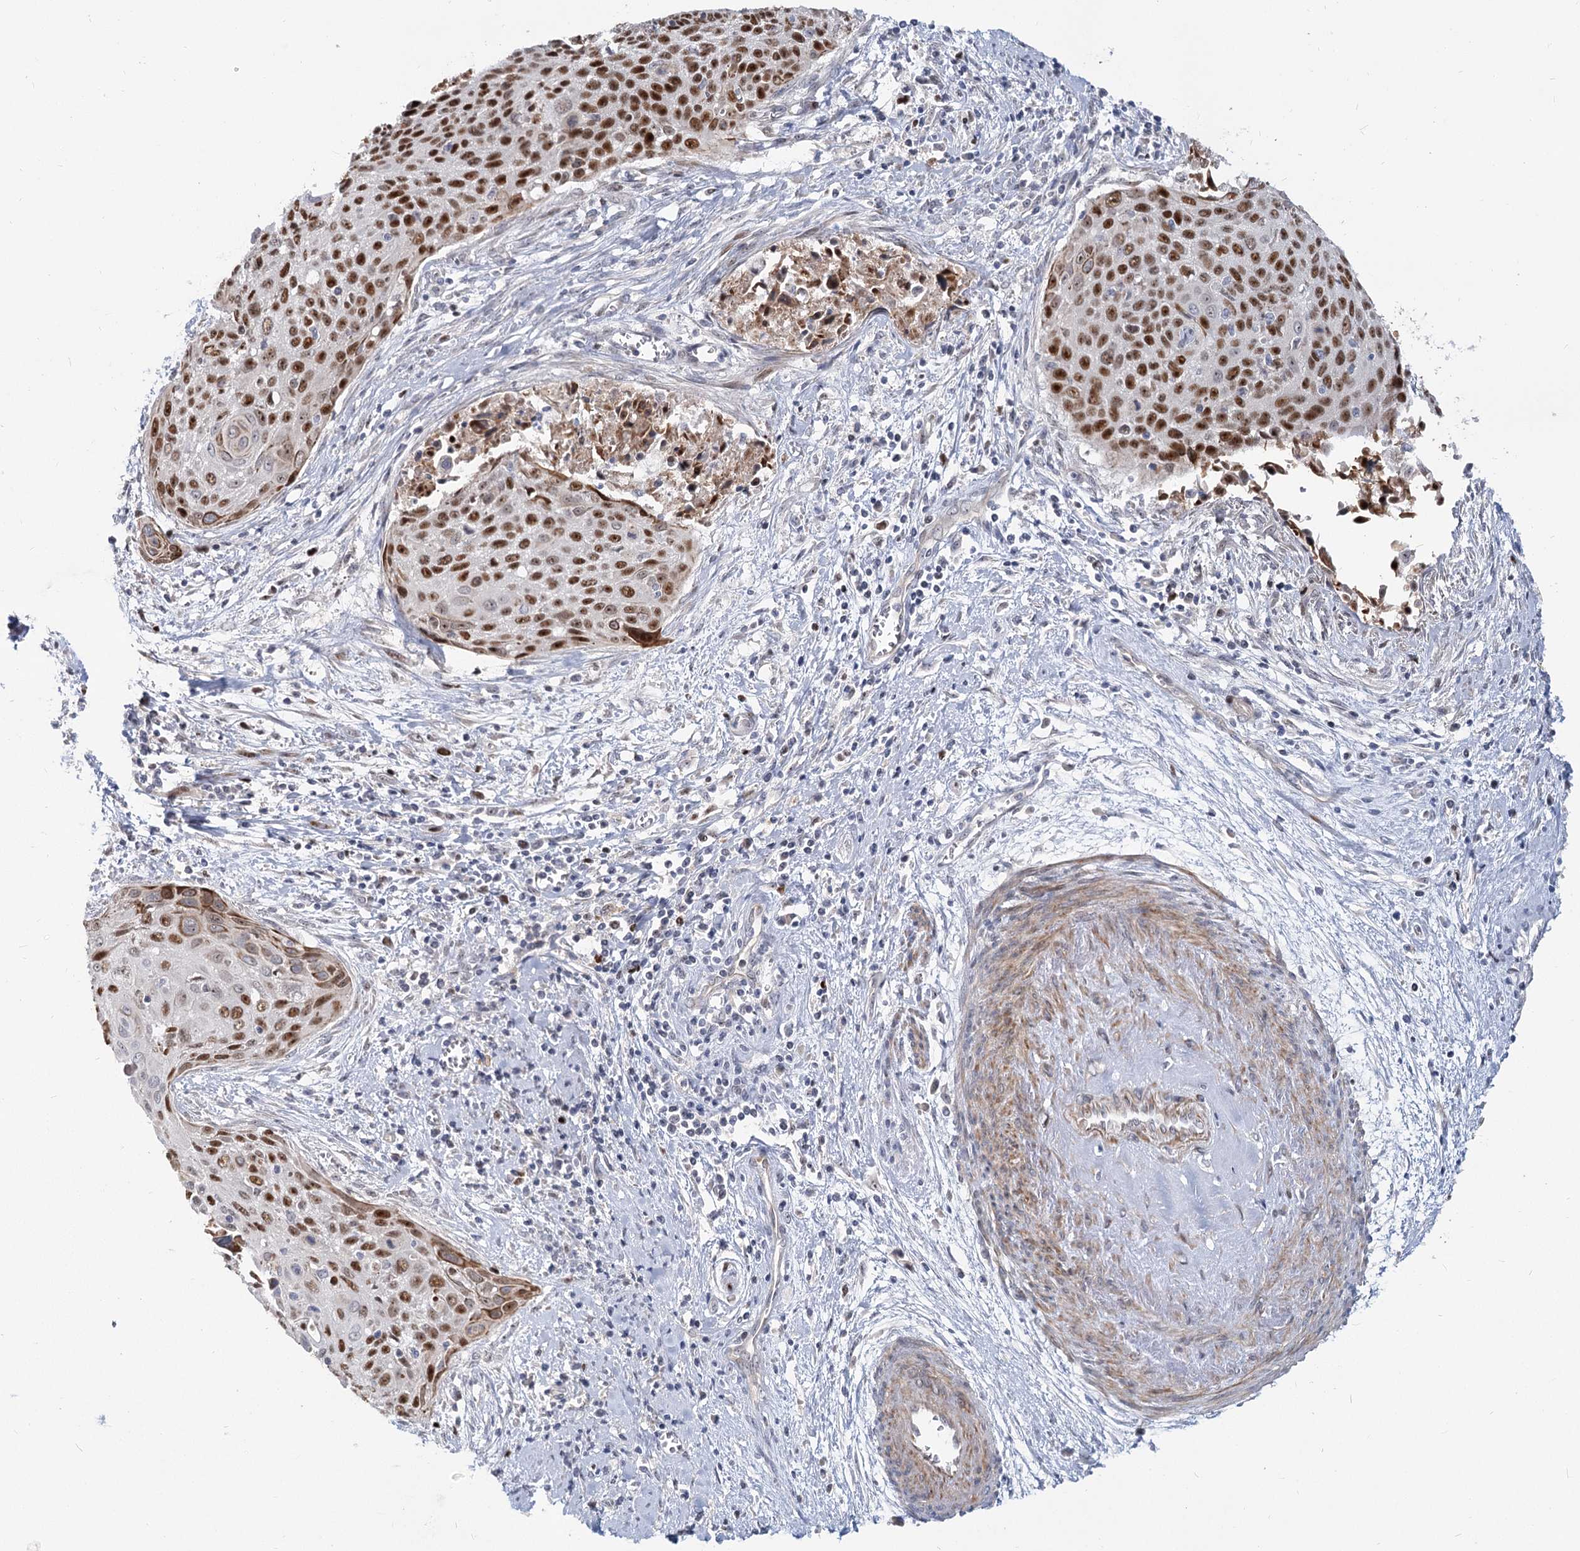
{"staining": {"intensity": "moderate", "quantity": ">75%", "location": "nuclear"}, "tissue": "cervical cancer", "cell_type": "Tumor cells", "image_type": "cancer", "snomed": [{"axis": "morphology", "description": "Squamous cell carcinoma, NOS"}, {"axis": "topography", "description": "Cervix"}], "caption": "Cervical squamous cell carcinoma was stained to show a protein in brown. There is medium levels of moderate nuclear staining in about >75% of tumor cells.", "gene": "PIK3C2A", "patient": {"sex": "female", "age": 55}}